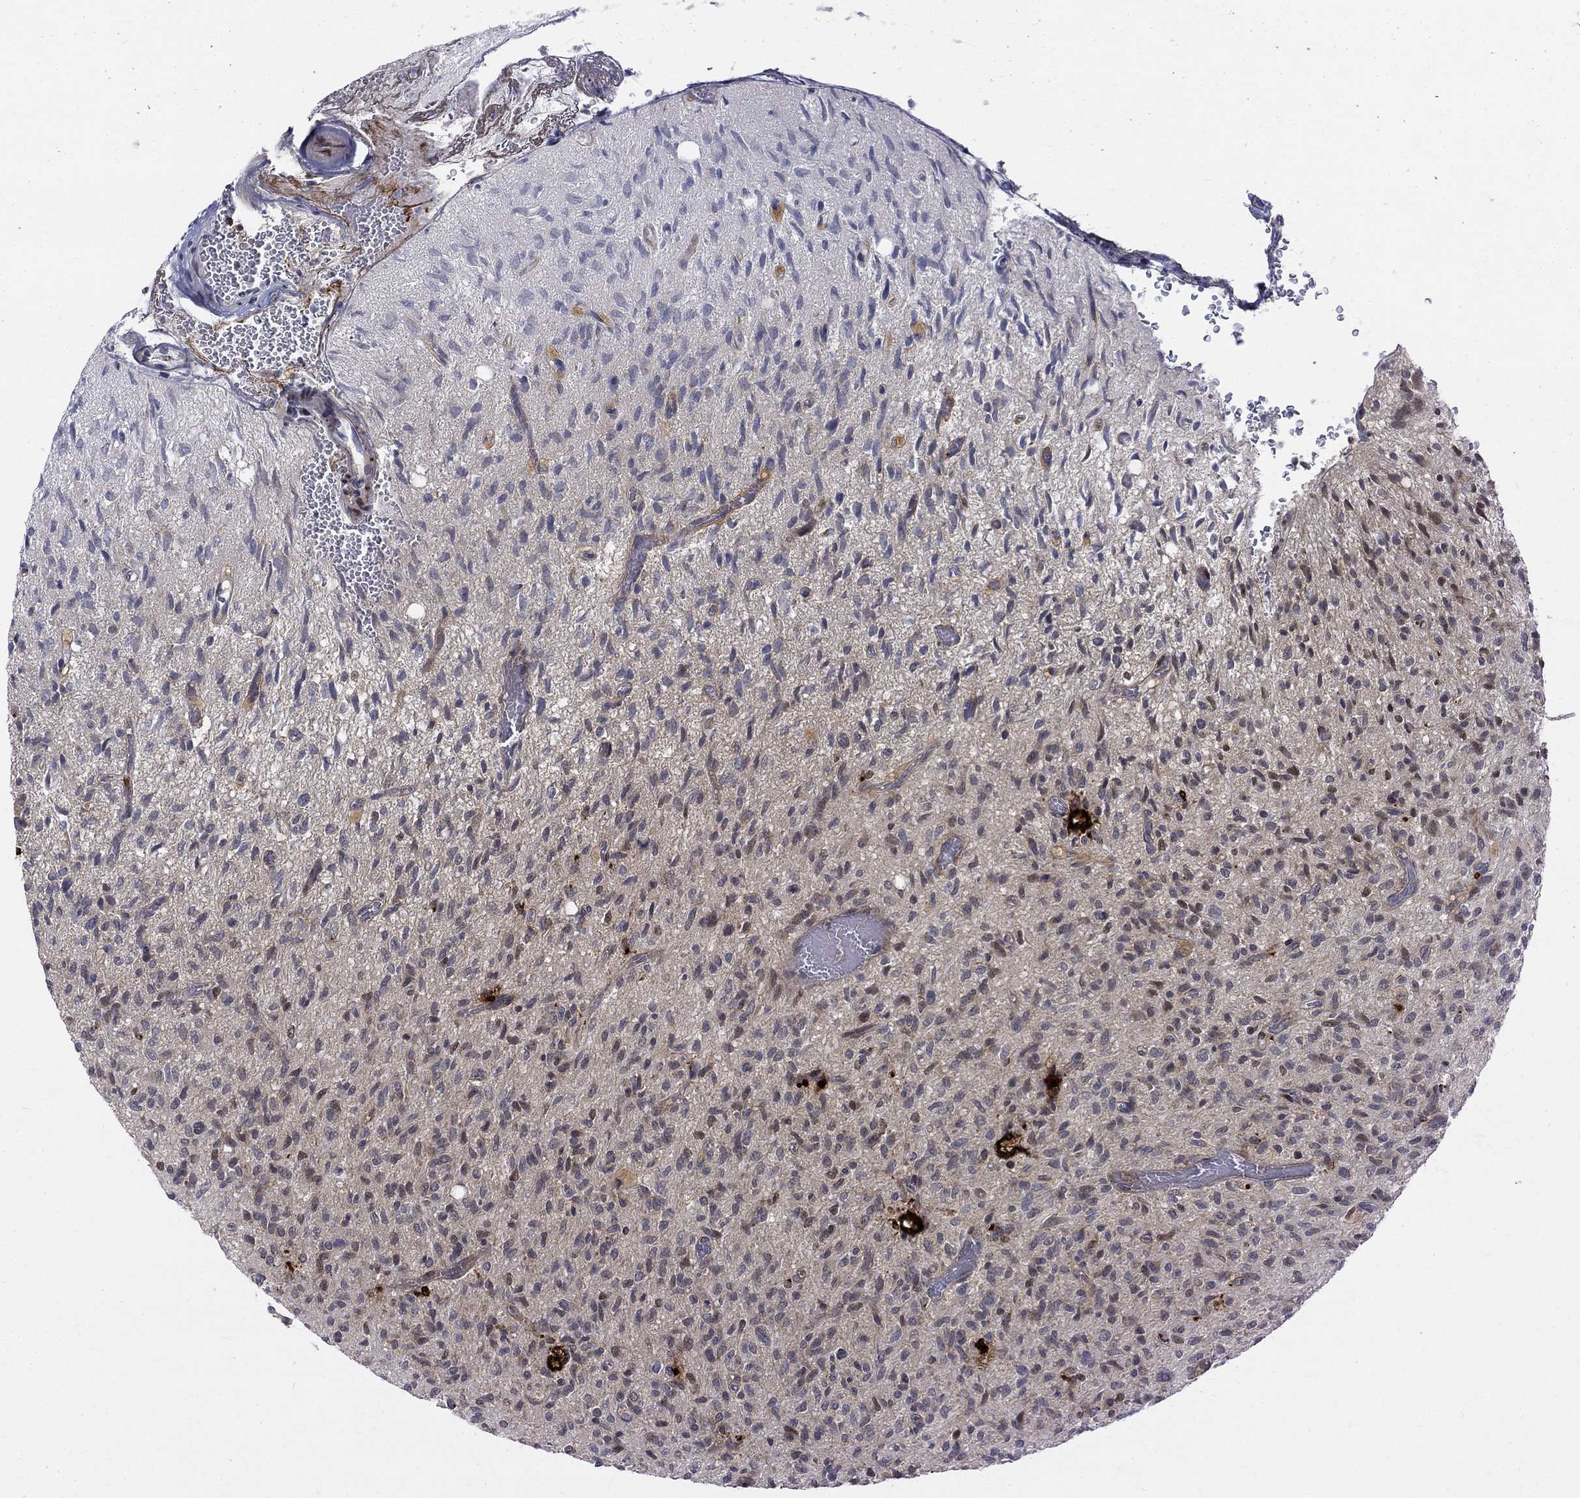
{"staining": {"intensity": "negative", "quantity": "none", "location": "none"}, "tissue": "glioma", "cell_type": "Tumor cells", "image_type": "cancer", "snomed": [{"axis": "morphology", "description": "Glioma, malignant, High grade"}, {"axis": "topography", "description": "Brain"}], "caption": "Immunohistochemical staining of malignant glioma (high-grade) reveals no significant positivity in tumor cells.", "gene": "WDR19", "patient": {"sex": "male", "age": 64}}